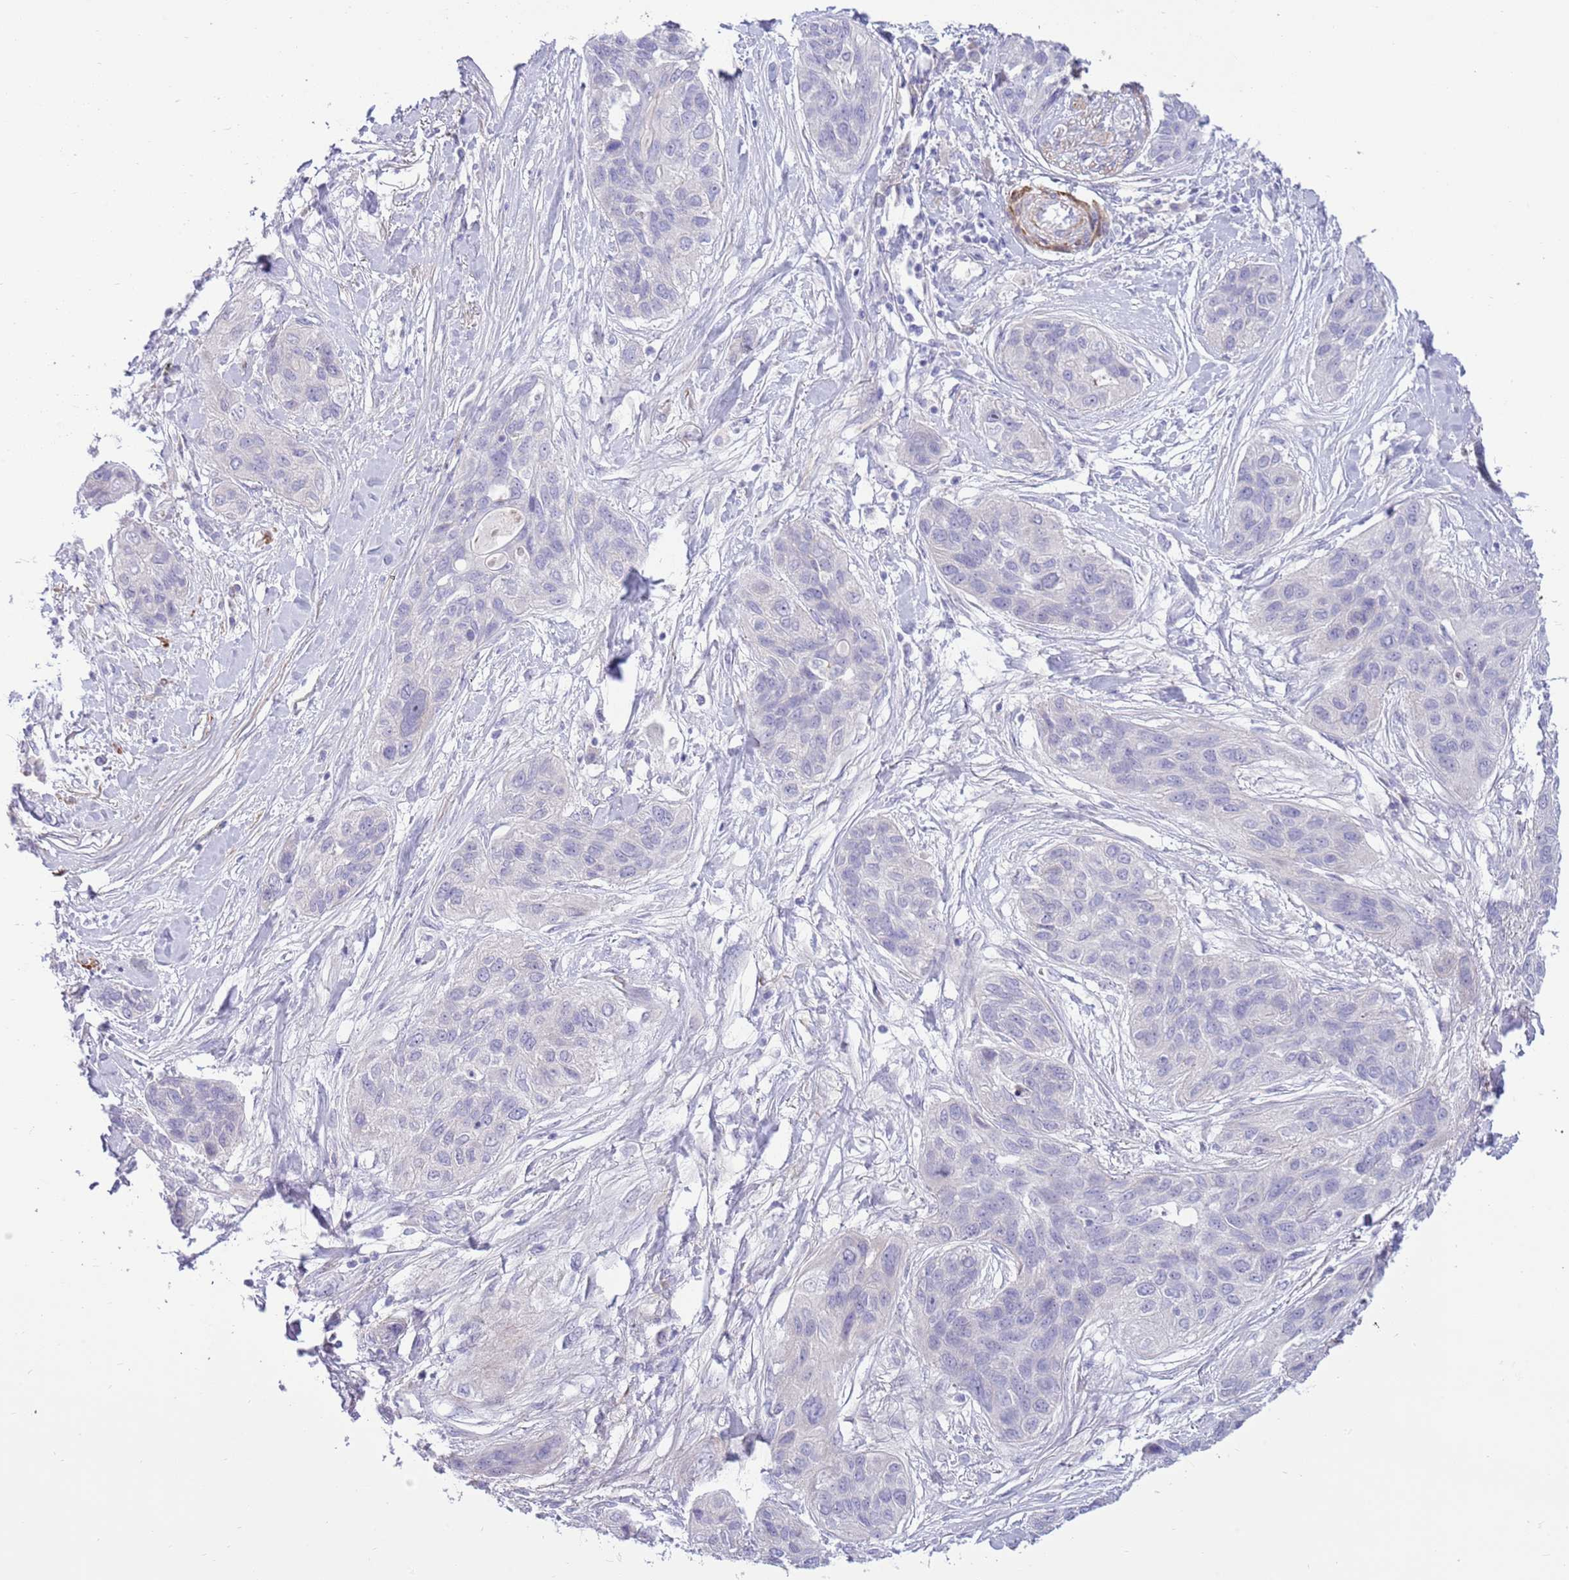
{"staining": {"intensity": "negative", "quantity": "none", "location": "none"}, "tissue": "lung cancer", "cell_type": "Tumor cells", "image_type": "cancer", "snomed": [{"axis": "morphology", "description": "Squamous cell carcinoma, NOS"}, {"axis": "topography", "description": "Lung"}], "caption": "A high-resolution histopathology image shows immunohistochemistry (IHC) staining of lung squamous cell carcinoma, which exhibits no significant expression in tumor cells. The staining is performed using DAB brown chromogen with nuclei counter-stained in using hematoxylin.", "gene": "ZC4H2", "patient": {"sex": "female", "age": 70}}